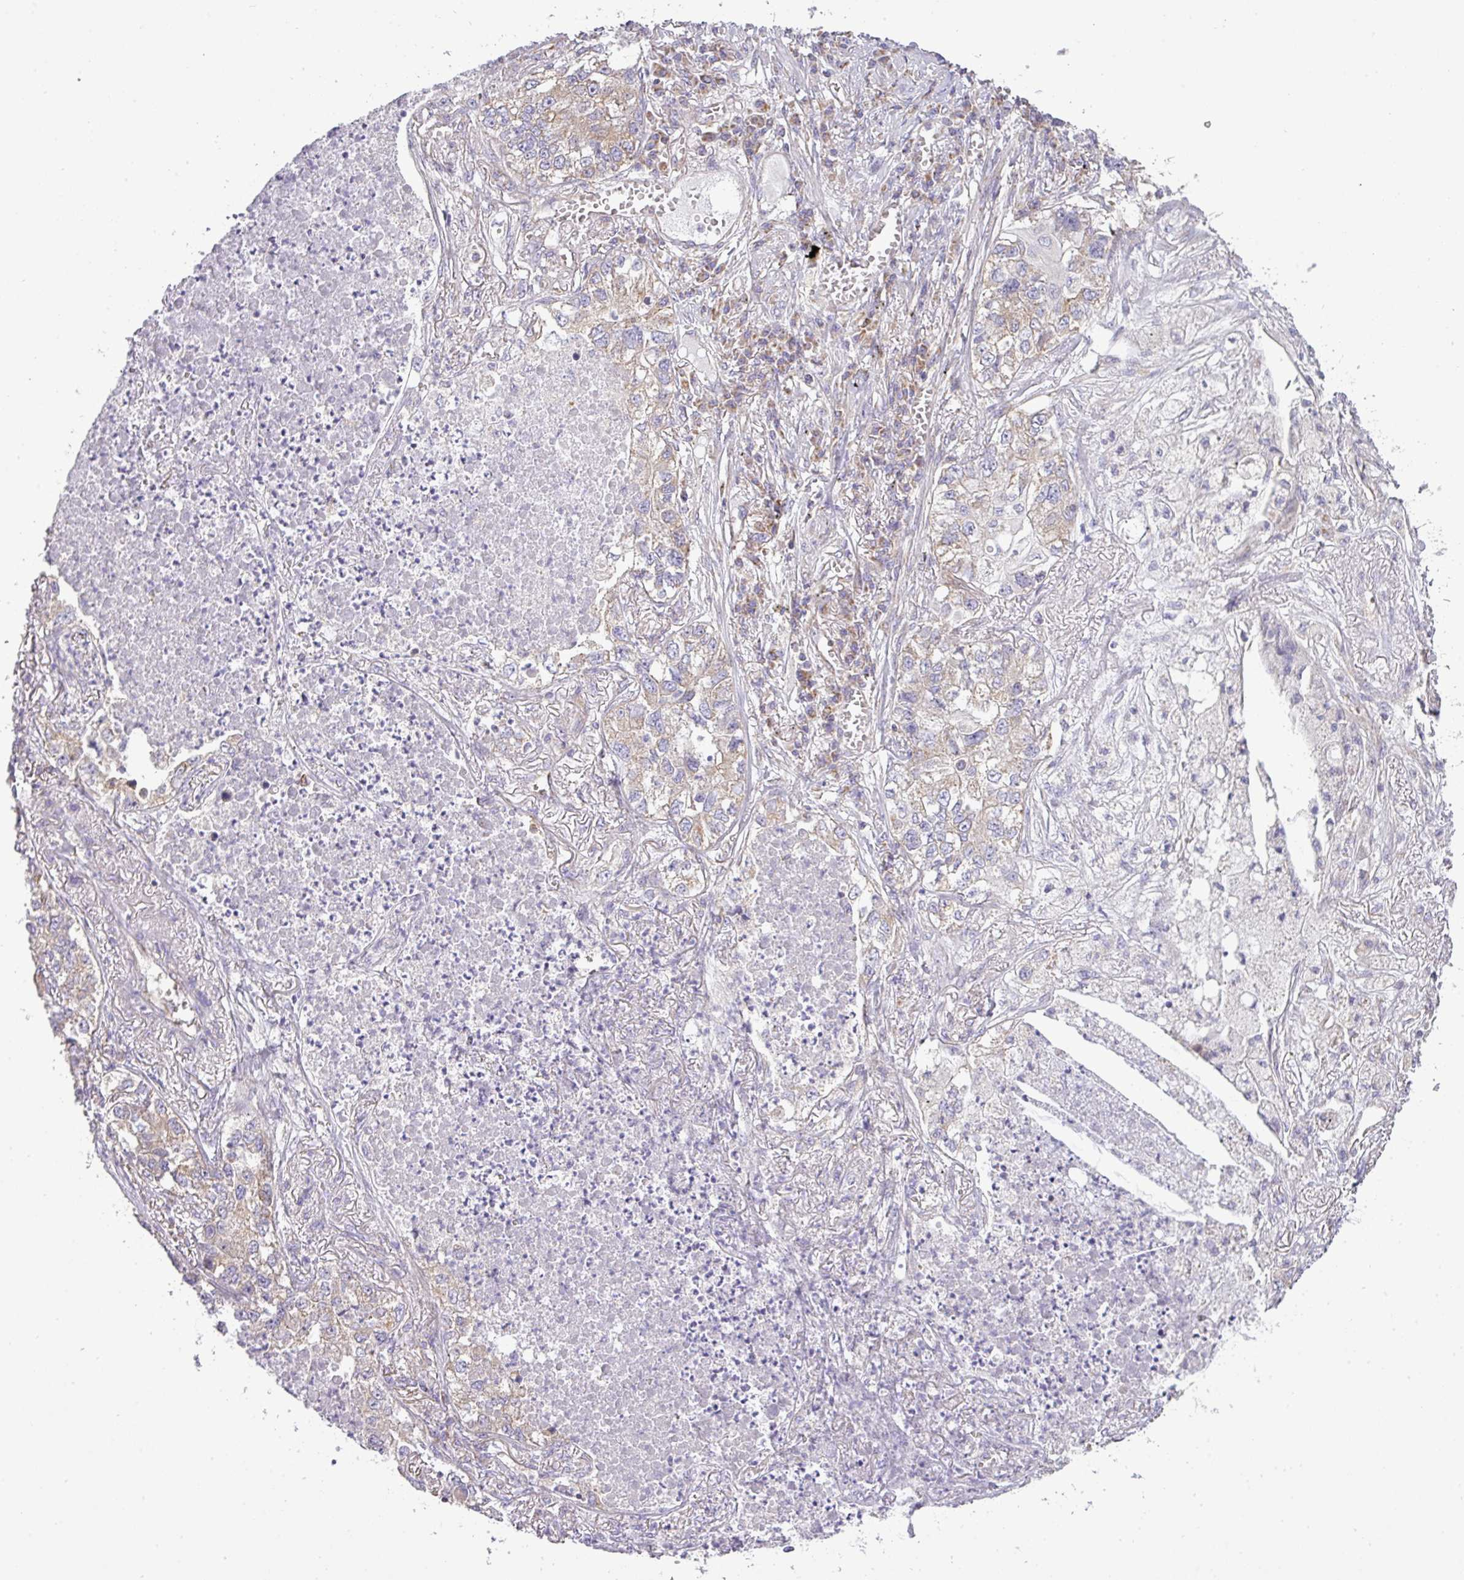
{"staining": {"intensity": "weak", "quantity": "<25%", "location": "cytoplasmic/membranous"}, "tissue": "lung cancer", "cell_type": "Tumor cells", "image_type": "cancer", "snomed": [{"axis": "morphology", "description": "Adenocarcinoma, NOS"}, {"axis": "topography", "description": "Lung"}], "caption": "This is a histopathology image of IHC staining of adenocarcinoma (lung), which shows no staining in tumor cells.", "gene": "ZNF211", "patient": {"sex": "male", "age": 49}}